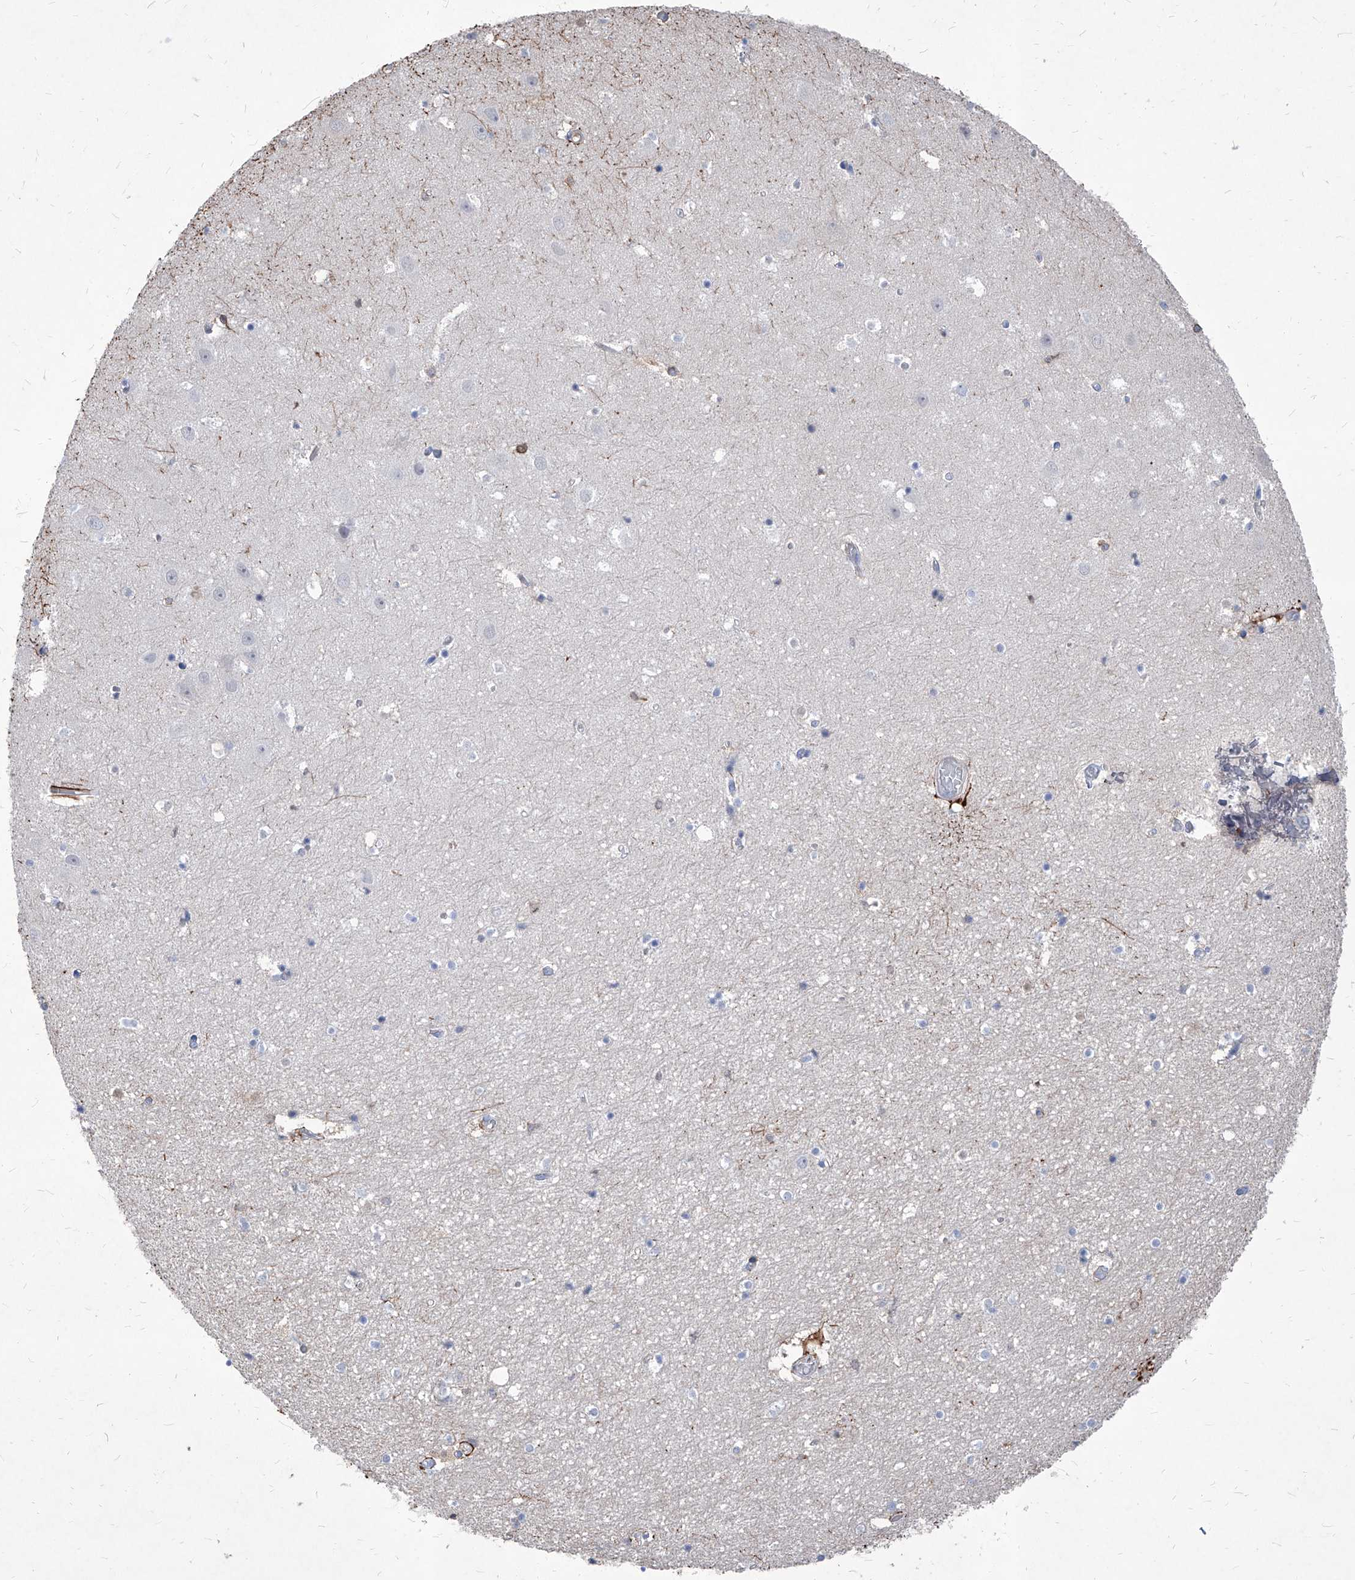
{"staining": {"intensity": "negative", "quantity": "none", "location": "none"}, "tissue": "hippocampus", "cell_type": "Glial cells", "image_type": "normal", "snomed": [{"axis": "morphology", "description": "Normal tissue, NOS"}, {"axis": "topography", "description": "Hippocampus"}], "caption": "Immunohistochemical staining of benign human hippocampus exhibits no significant positivity in glial cells. (DAB (3,3'-diaminobenzidine) immunohistochemistry (IHC) with hematoxylin counter stain).", "gene": "UBOX5", "patient": {"sex": "female", "age": 52}}